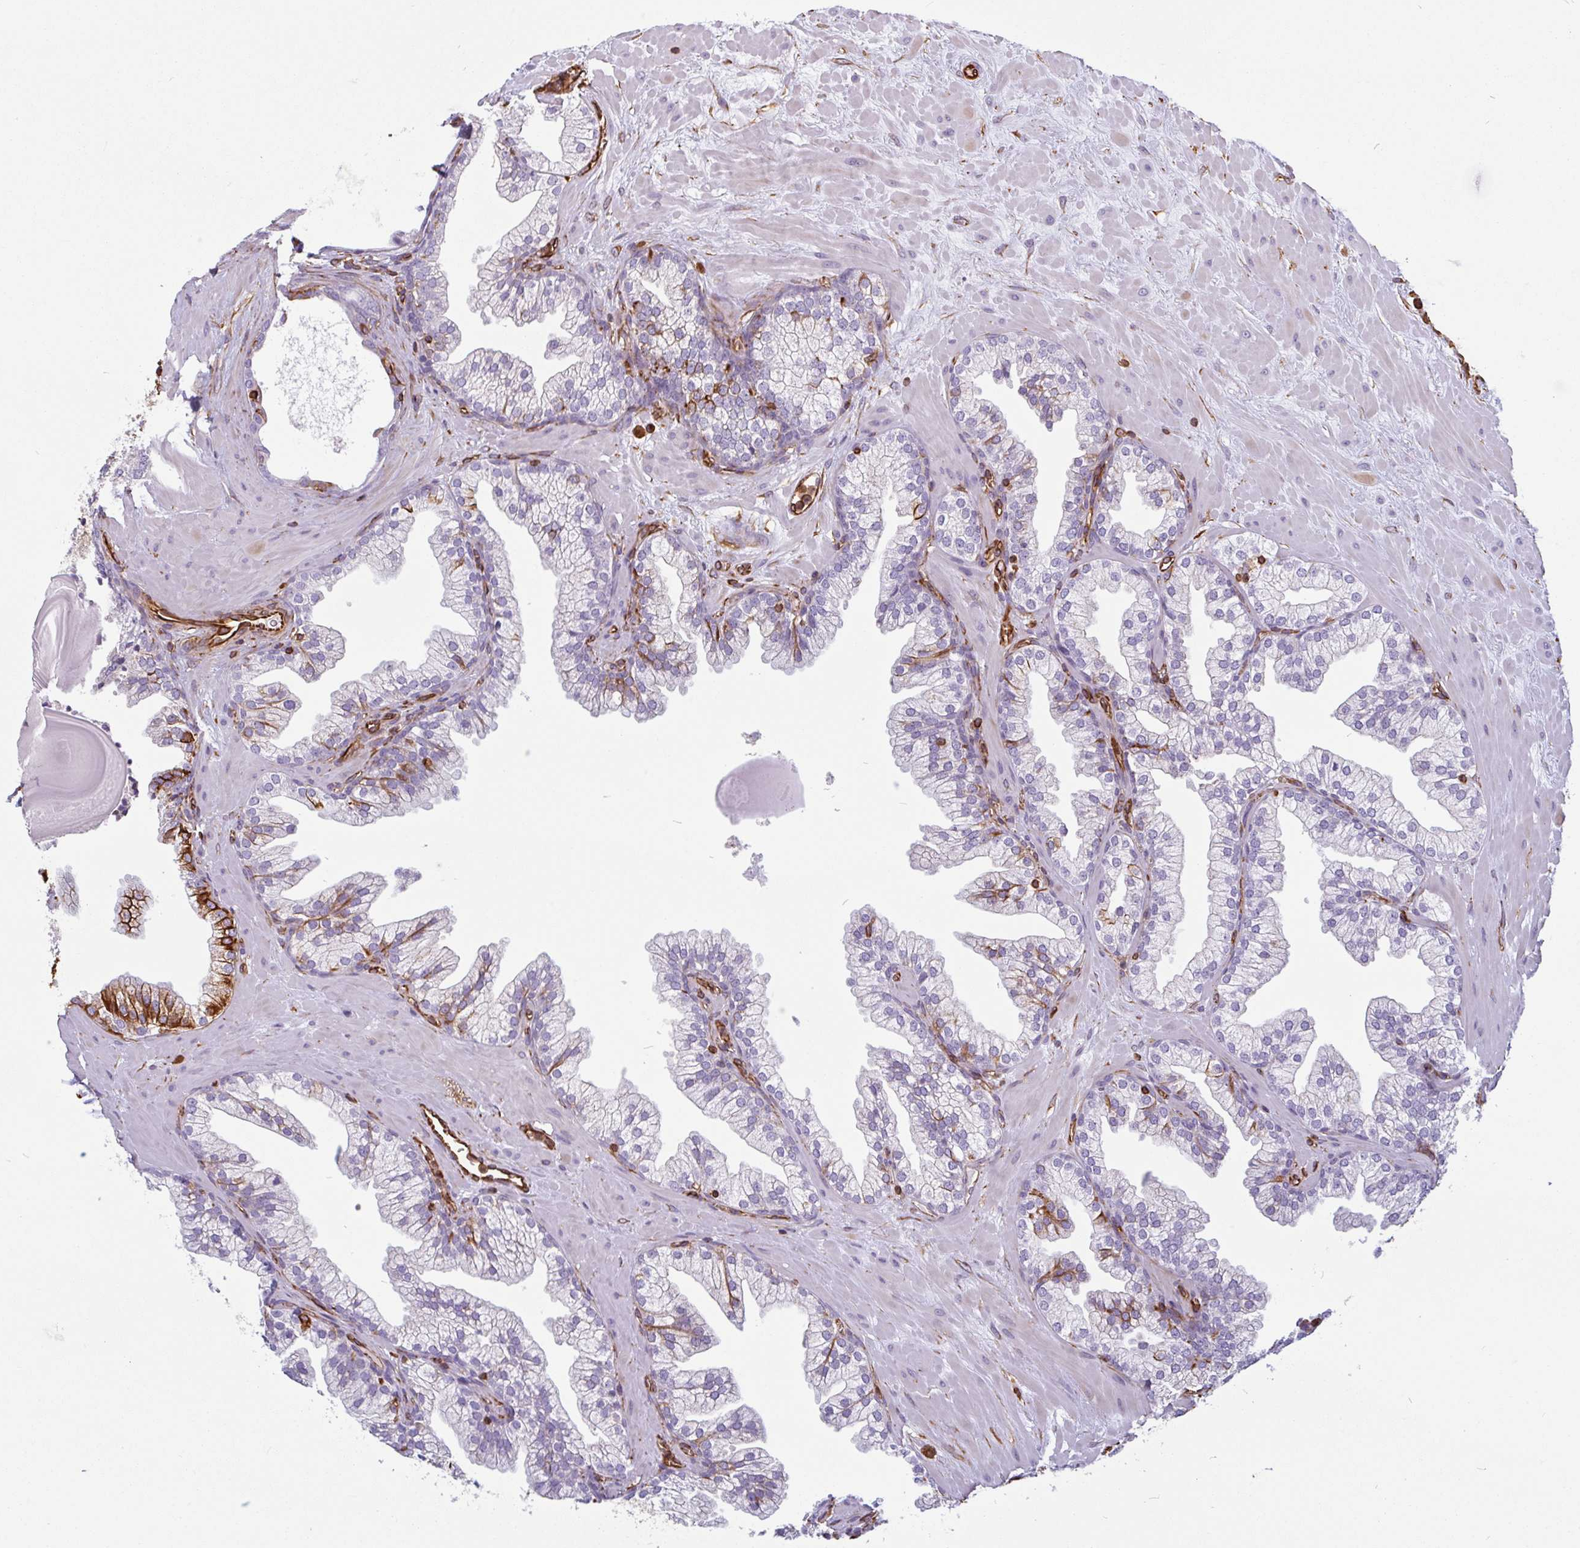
{"staining": {"intensity": "moderate", "quantity": "25%-75%", "location": "cytoplasmic/membranous"}, "tissue": "prostate", "cell_type": "Glandular cells", "image_type": "normal", "snomed": [{"axis": "morphology", "description": "Normal tissue, NOS"}, {"axis": "topography", "description": "Prostate"}, {"axis": "topography", "description": "Peripheral nerve tissue"}], "caption": "An IHC image of benign tissue is shown. Protein staining in brown labels moderate cytoplasmic/membranous positivity in prostate within glandular cells.", "gene": "PPFIA1", "patient": {"sex": "male", "age": 61}}